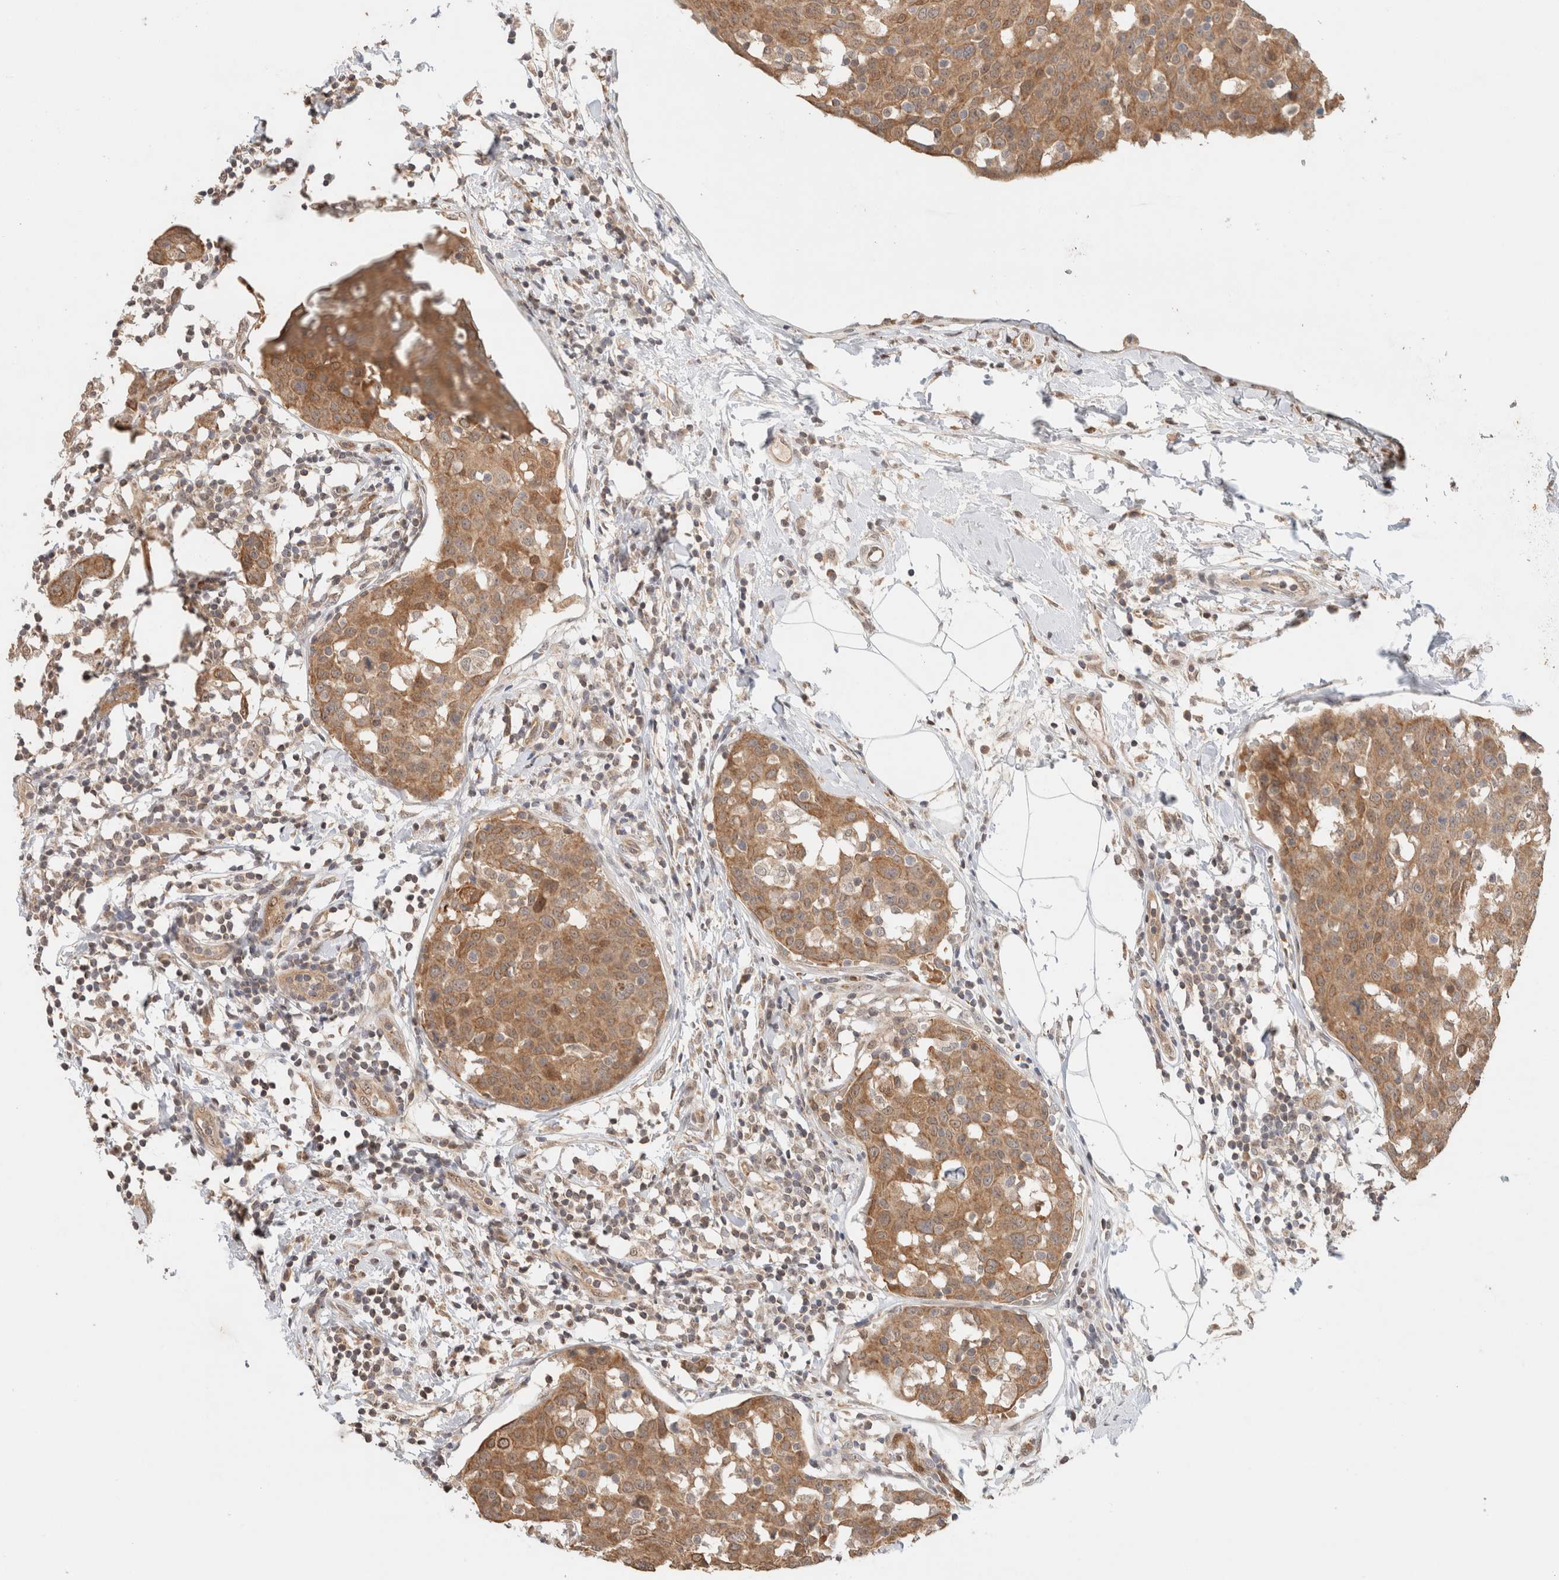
{"staining": {"intensity": "moderate", "quantity": ">75%", "location": "cytoplasmic/membranous"}, "tissue": "breast cancer", "cell_type": "Tumor cells", "image_type": "cancer", "snomed": [{"axis": "morphology", "description": "Normal tissue, NOS"}, {"axis": "morphology", "description": "Duct carcinoma"}, {"axis": "topography", "description": "Breast"}], "caption": "This histopathology image exhibits IHC staining of invasive ductal carcinoma (breast), with medium moderate cytoplasmic/membranous expression in approximately >75% of tumor cells.", "gene": "CA13", "patient": {"sex": "female", "age": 37}}